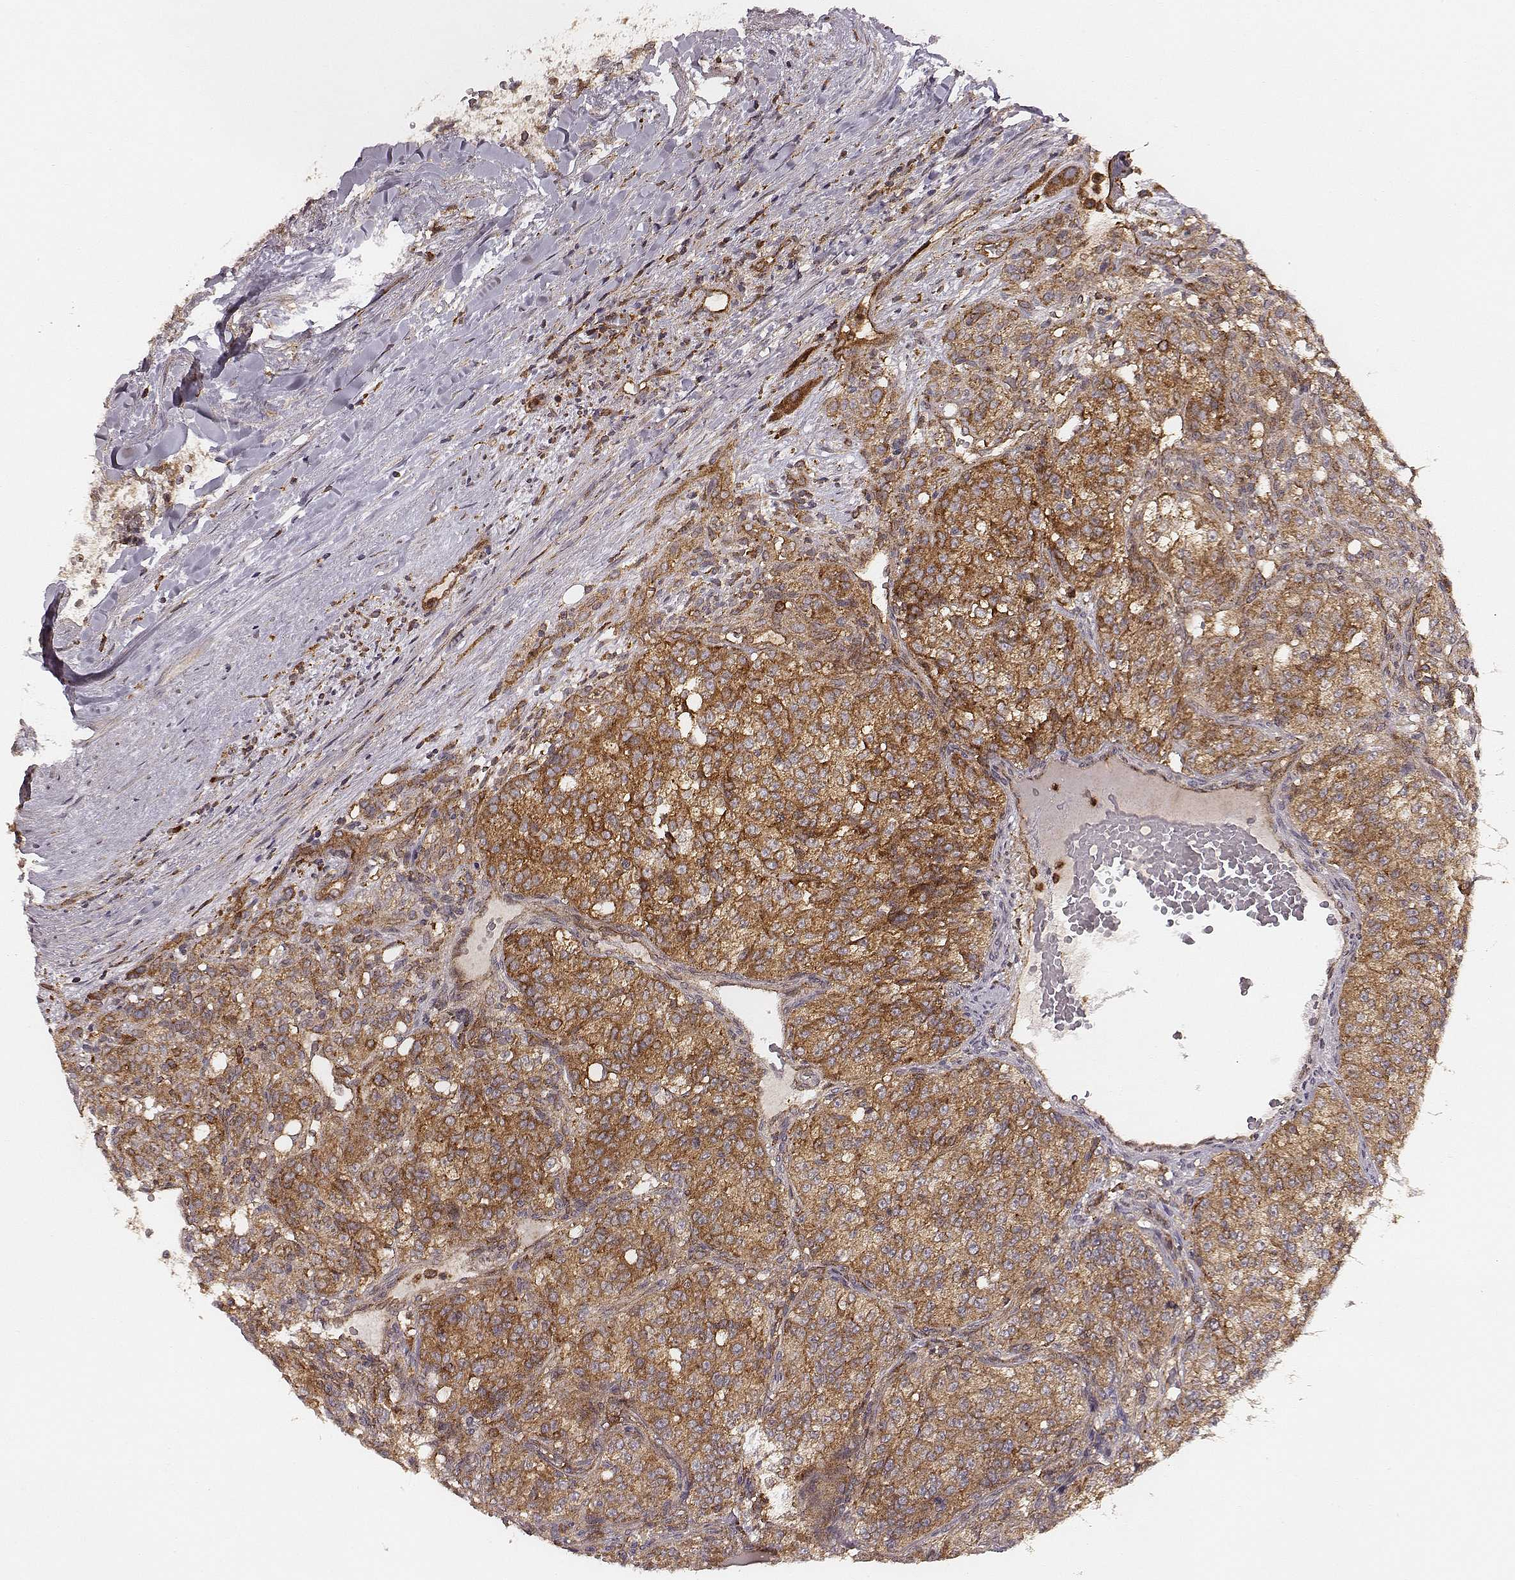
{"staining": {"intensity": "moderate", "quantity": ">75%", "location": "cytoplasmic/membranous"}, "tissue": "renal cancer", "cell_type": "Tumor cells", "image_type": "cancer", "snomed": [{"axis": "morphology", "description": "Adenocarcinoma, NOS"}, {"axis": "topography", "description": "Kidney"}], "caption": "High-power microscopy captured an IHC image of renal adenocarcinoma, revealing moderate cytoplasmic/membranous positivity in about >75% of tumor cells.", "gene": "VPS26A", "patient": {"sex": "female", "age": 63}}